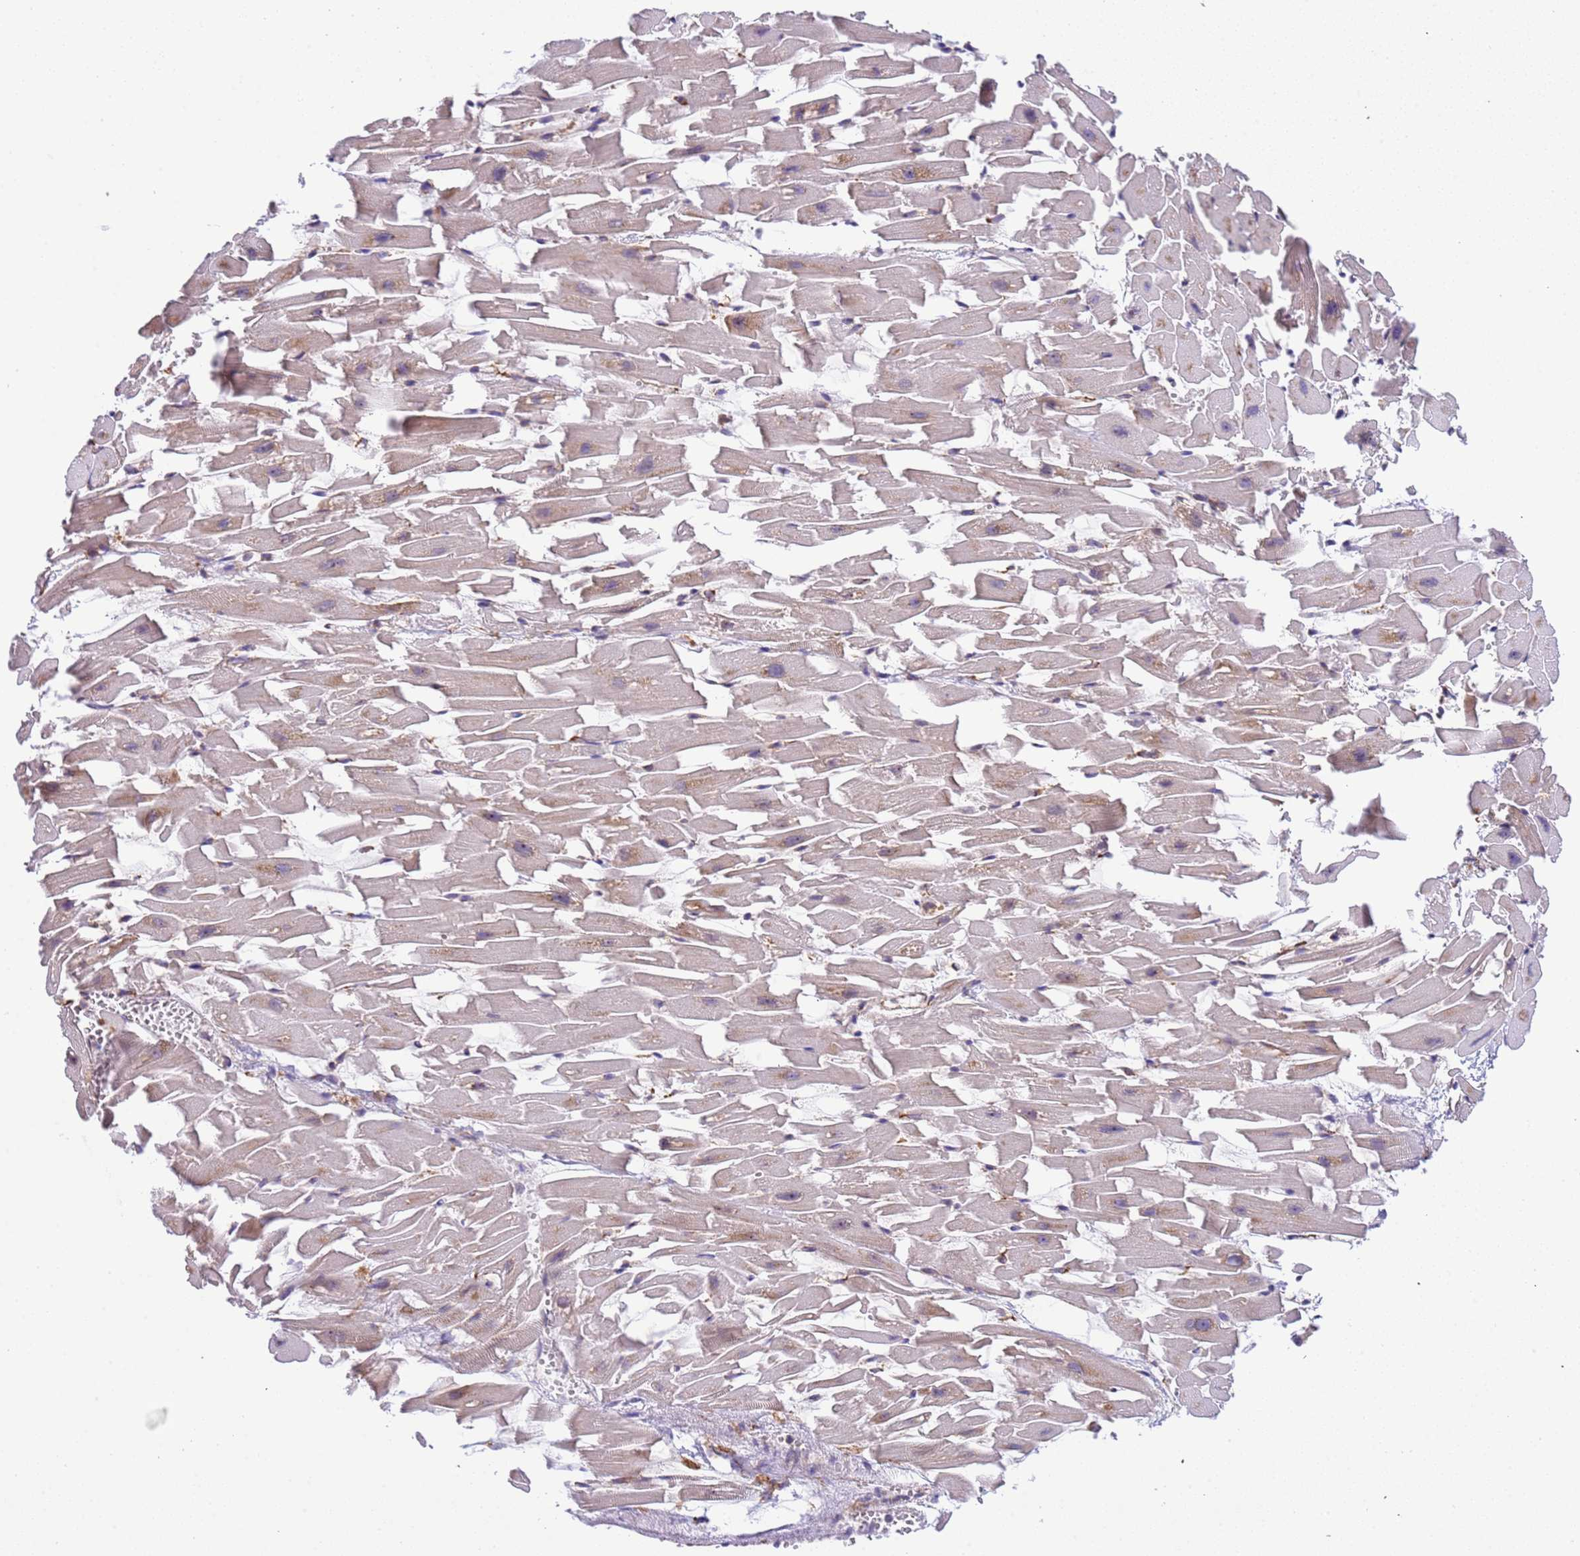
{"staining": {"intensity": "moderate", "quantity": "25%-75%", "location": "cytoplasmic/membranous"}, "tissue": "heart muscle", "cell_type": "Cardiomyocytes", "image_type": "normal", "snomed": [{"axis": "morphology", "description": "Normal tissue, NOS"}, {"axis": "topography", "description": "Heart"}], "caption": "Protein staining by immunohistochemistry demonstrates moderate cytoplasmic/membranous expression in approximately 25%-75% of cardiomyocytes in normal heart muscle.", "gene": "RPL36", "patient": {"sex": "female", "age": 64}}